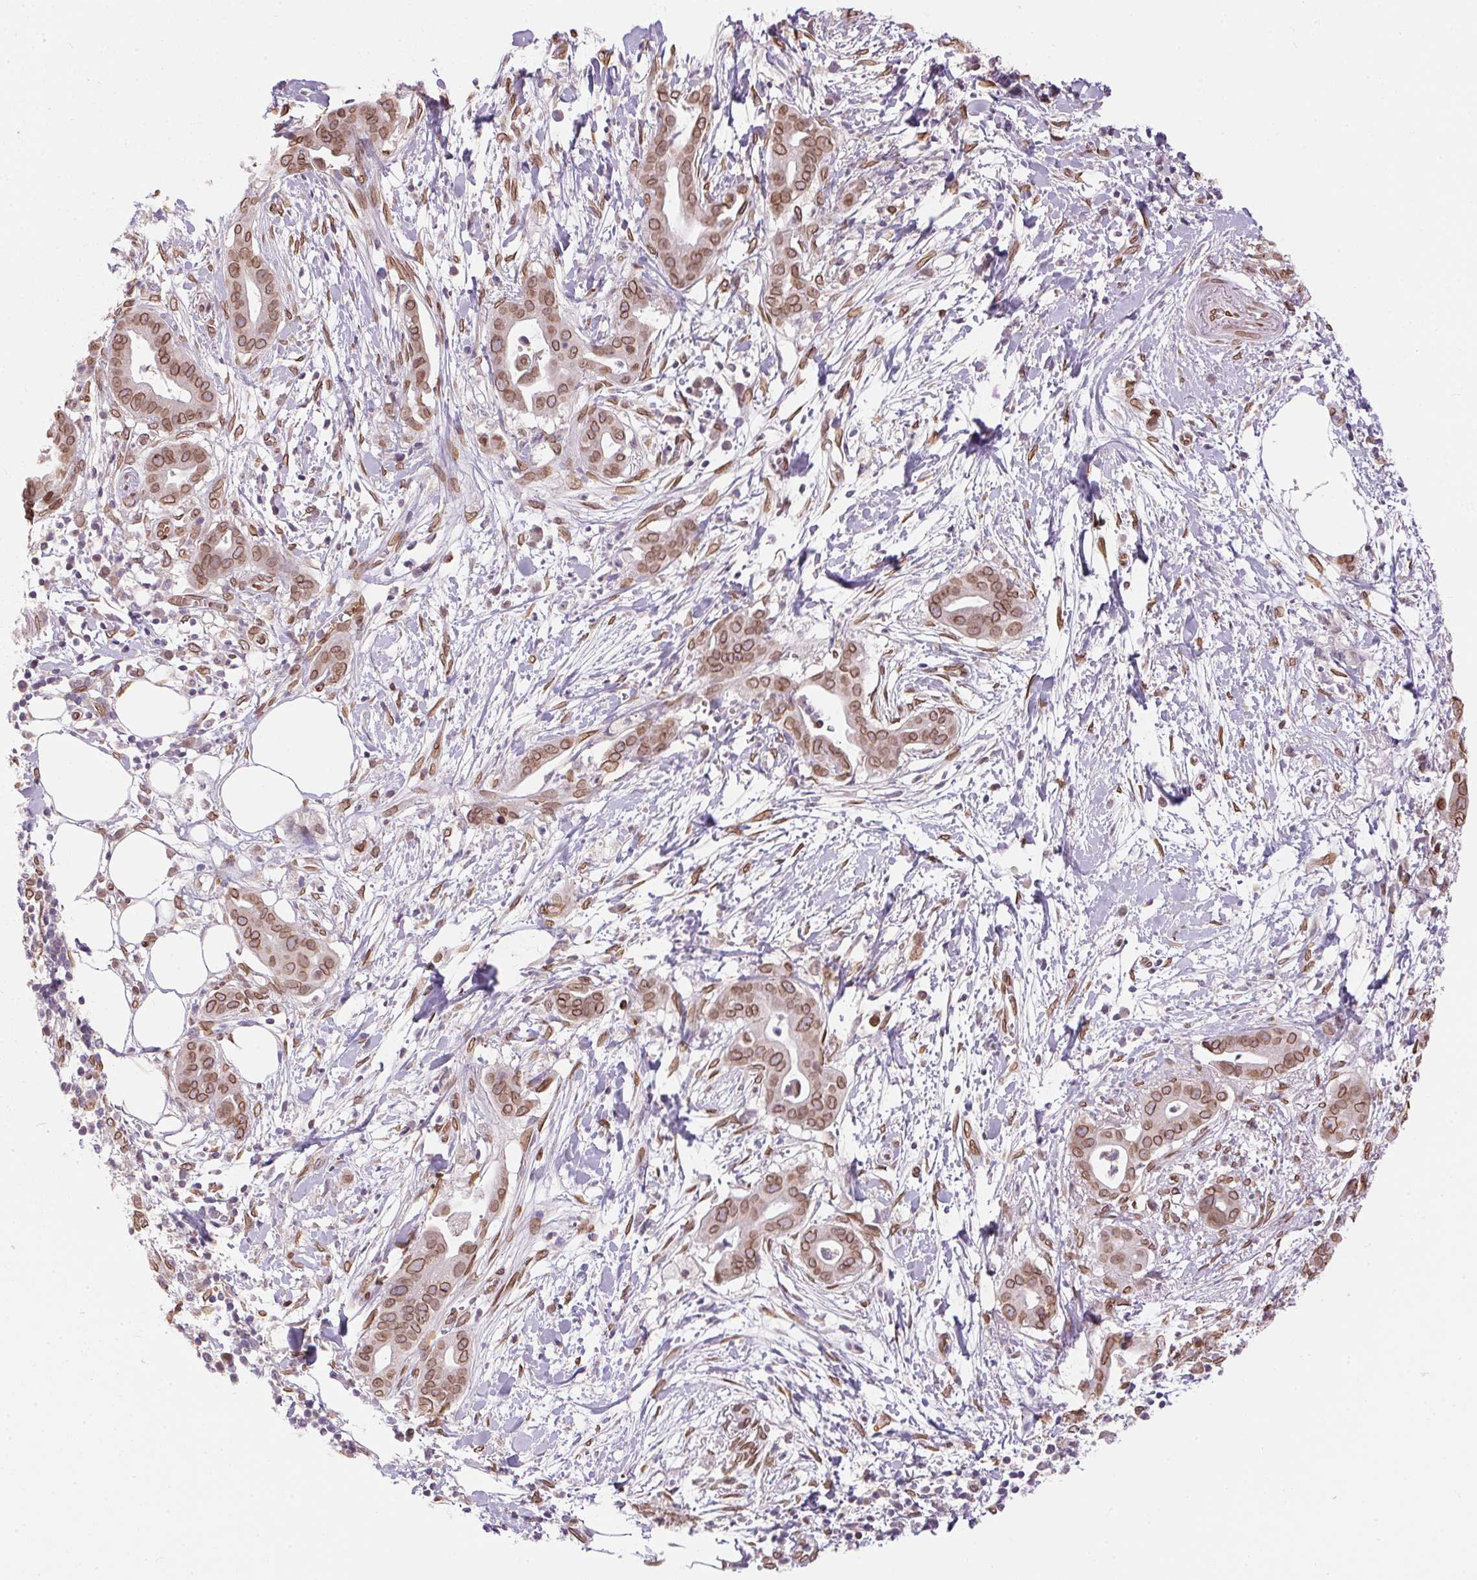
{"staining": {"intensity": "moderate", "quantity": ">75%", "location": "cytoplasmic/membranous,nuclear"}, "tissue": "pancreatic cancer", "cell_type": "Tumor cells", "image_type": "cancer", "snomed": [{"axis": "morphology", "description": "Adenocarcinoma, NOS"}, {"axis": "topography", "description": "Pancreas"}], "caption": "There is medium levels of moderate cytoplasmic/membranous and nuclear staining in tumor cells of pancreatic cancer, as demonstrated by immunohistochemical staining (brown color).", "gene": "TMEM175", "patient": {"sex": "male", "age": 61}}